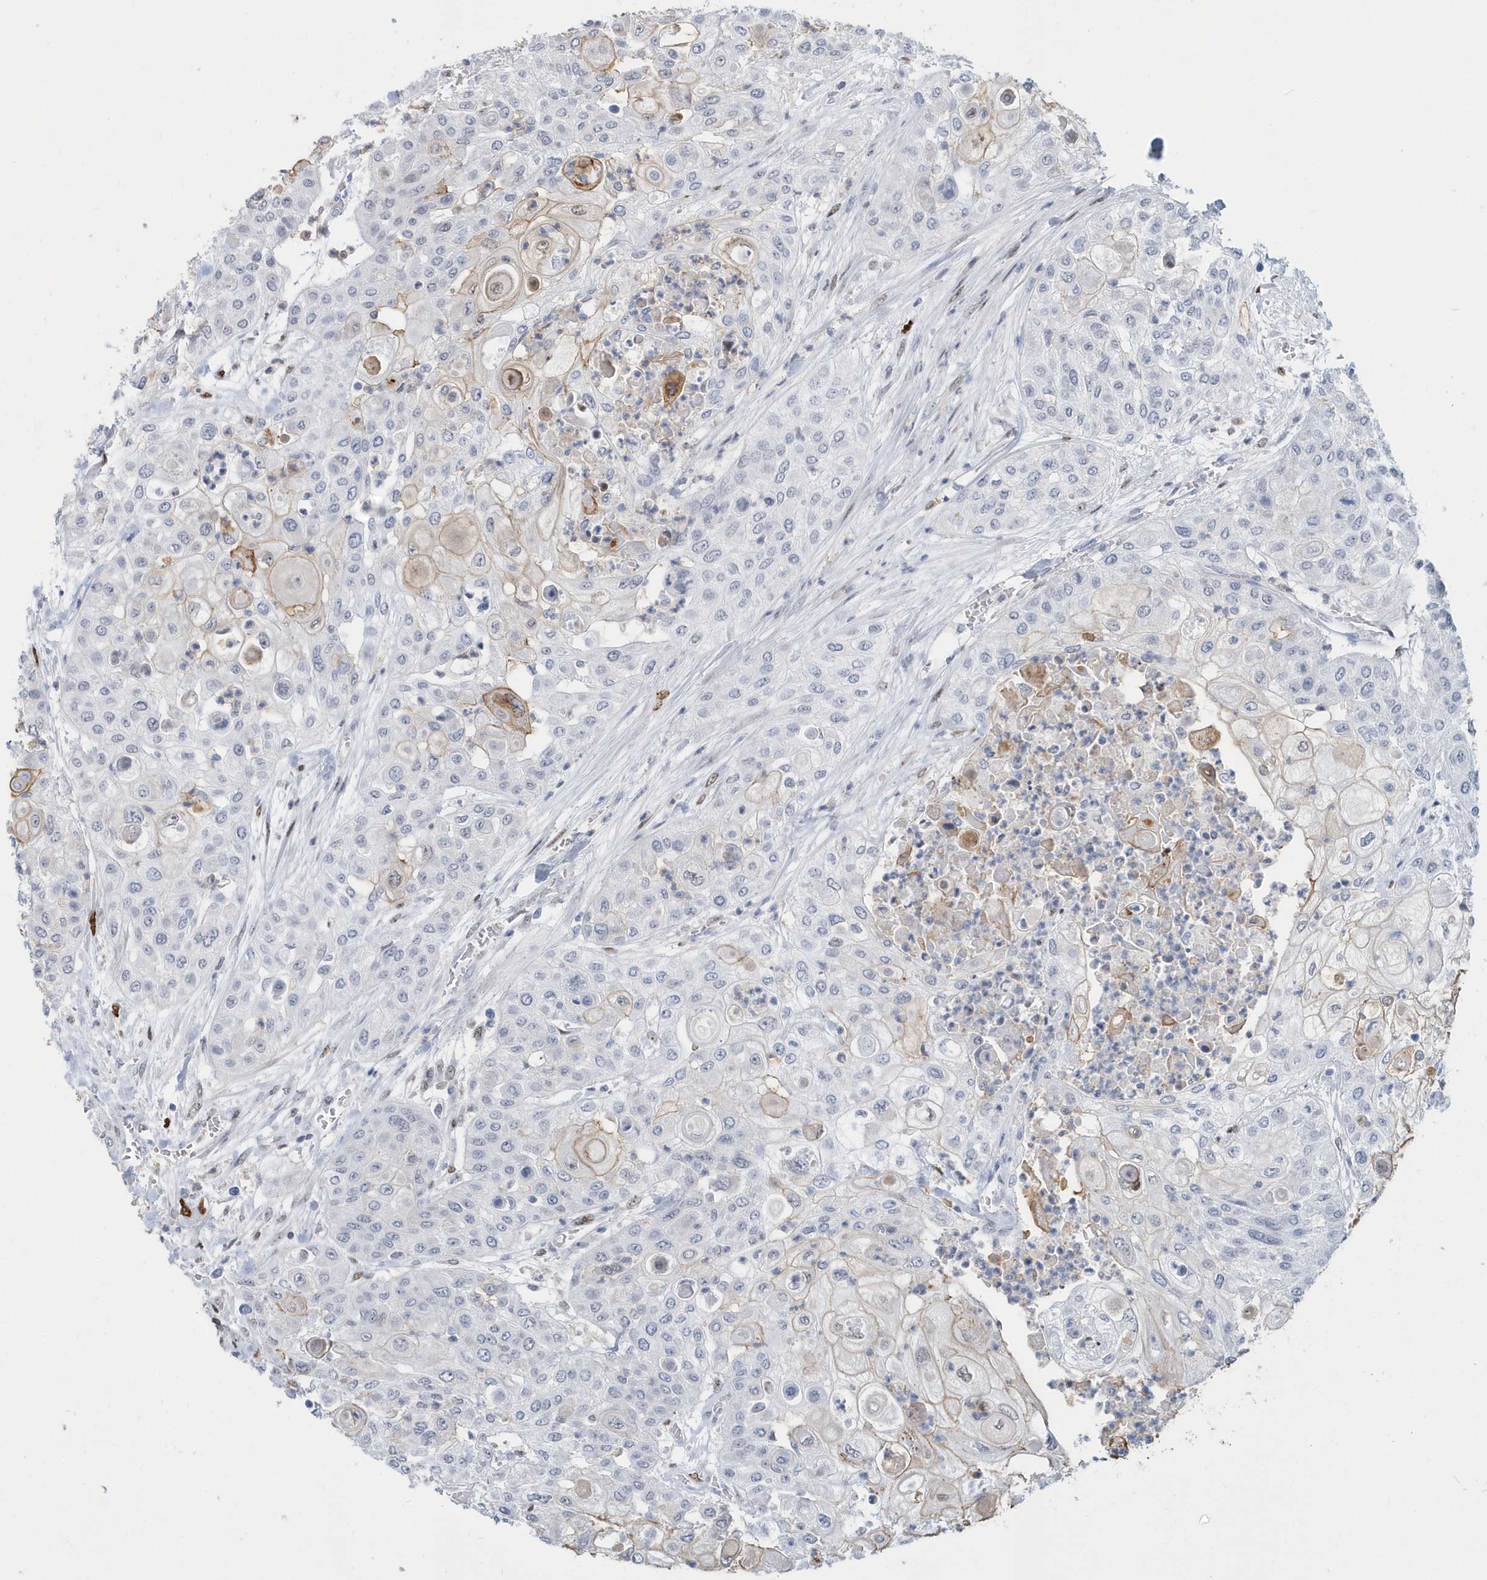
{"staining": {"intensity": "negative", "quantity": "none", "location": "none"}, "tissue": "urothelial cancer", "cell_type": "Tumor cells", "image_type": "cancer", "snomed": [{"axis": "morphology", "description": "Urothelial carcinoma, High grade"}, {"axis": "topography", "description": "Urinary bladder"}], "caption": "A high-resolution image shows immunohistochemistry (IHC) staining of urothelial carcinoma (high-grade), which exhibits no significant staining in tumor cells. The staining is performed using DAB brown chromogen with nuclei counter-stained in using hematoxylin.", "gene": "MACROH2A2", "patient": {"sex": "female", "age": 79}}